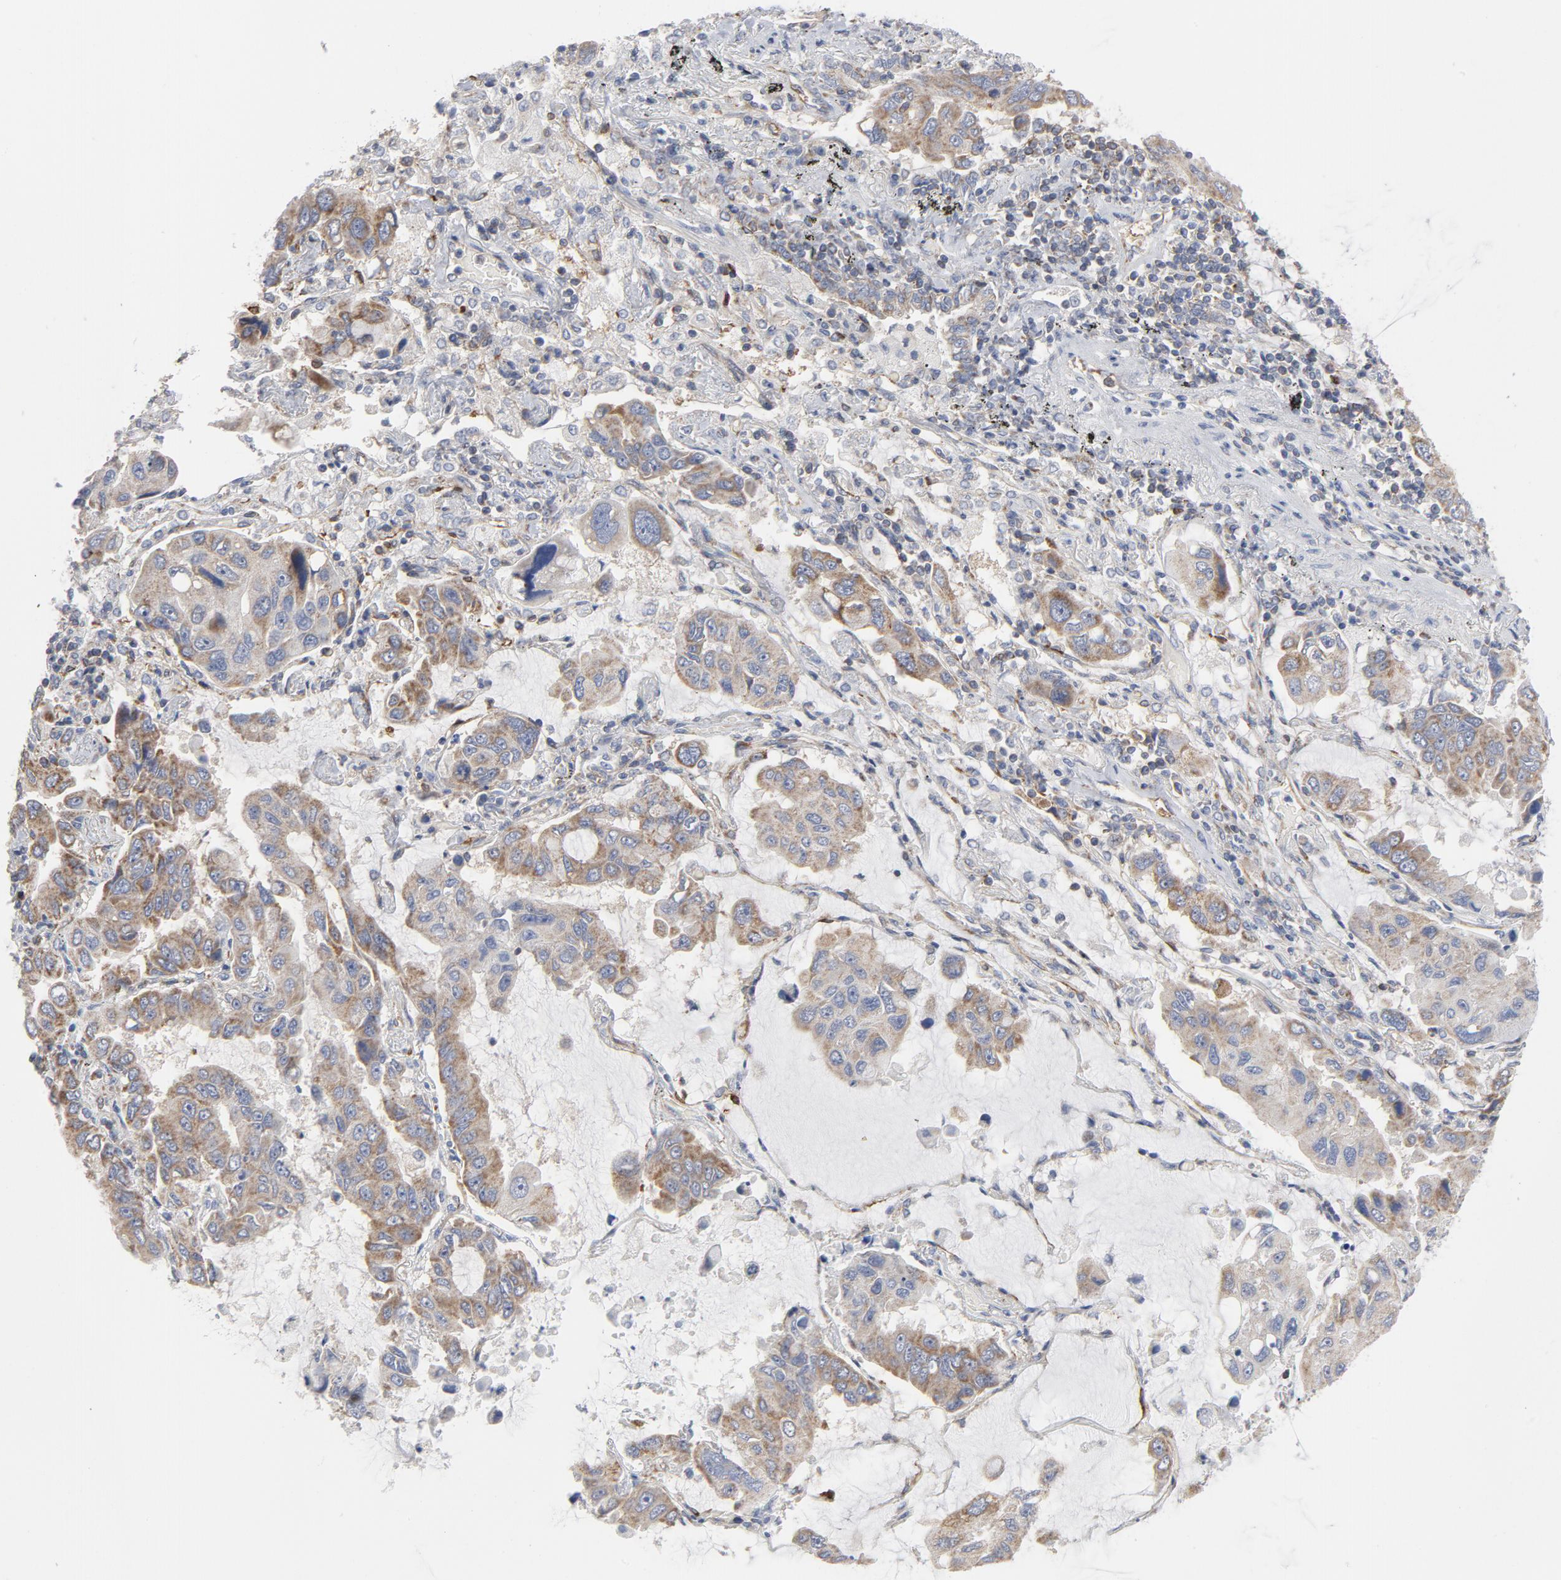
{"staining": {"intensity": "weak", "quantity": ">75%", "location": "cytoplasmic/membranous"}, "tissue": "lung cancer", "cell_type": "Tumor cells", "image_type": "cancer", "snomed": [{"axis": "morphology", "description": "Adenocarcinoma, NOS"}, {"axis": "topography", "description": "Lung"}], "caption": "Immunohistochemistry image of lung cancer stained for a protein (brown), which exhibits low levels of weak cytoplasmic/membranous positivity in about >75% of tumor cells.", "gene": "OXA1L", "patient": {"sex": "male", "age": 64}}